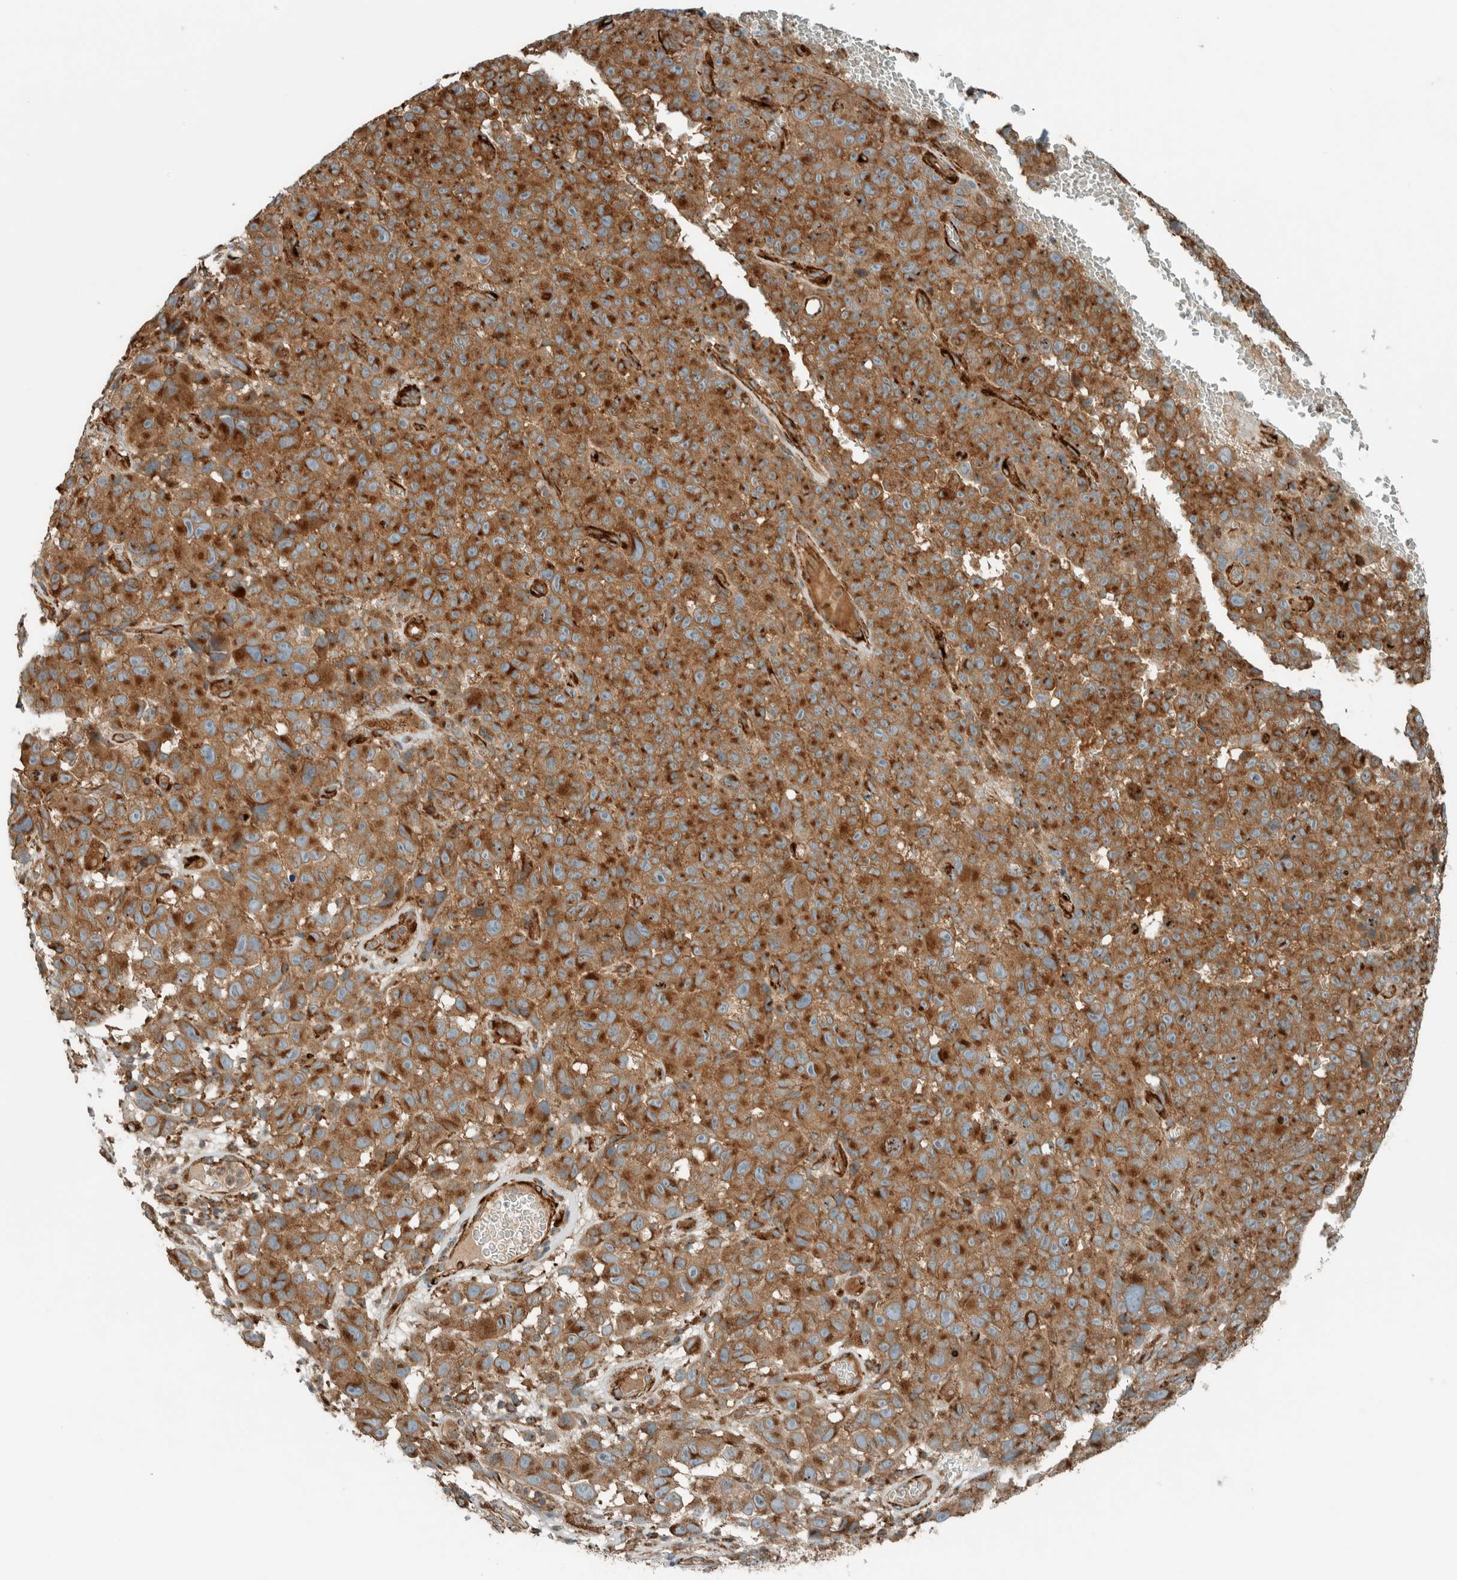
{"staining": {"intensity": "strong", "quantity": ">75%", "location": "cytoplasmic/membranous"}, "tissue": "melanoma", "cell_type": "Tumor cells", "image_type": "cancer", "snomed": [{"axis": "morphology", "description": "Malignant melanoma, NOS"}, {"axis": "topography", "description": "Skin"}], "caption": "DAB immunohistochemical staining of human melanoma reveals strong cytoplasmic/membranous protein staining in approximately >75% of tumor cells. The protein is stained brown, and the nuclei are stained in blue (DAB (3,3'-diaminobenzidine) IHC with brightfield microscopy, high magnification).", "gene": "EXOC7", "patient": {"sex": "female", "age": 82}}